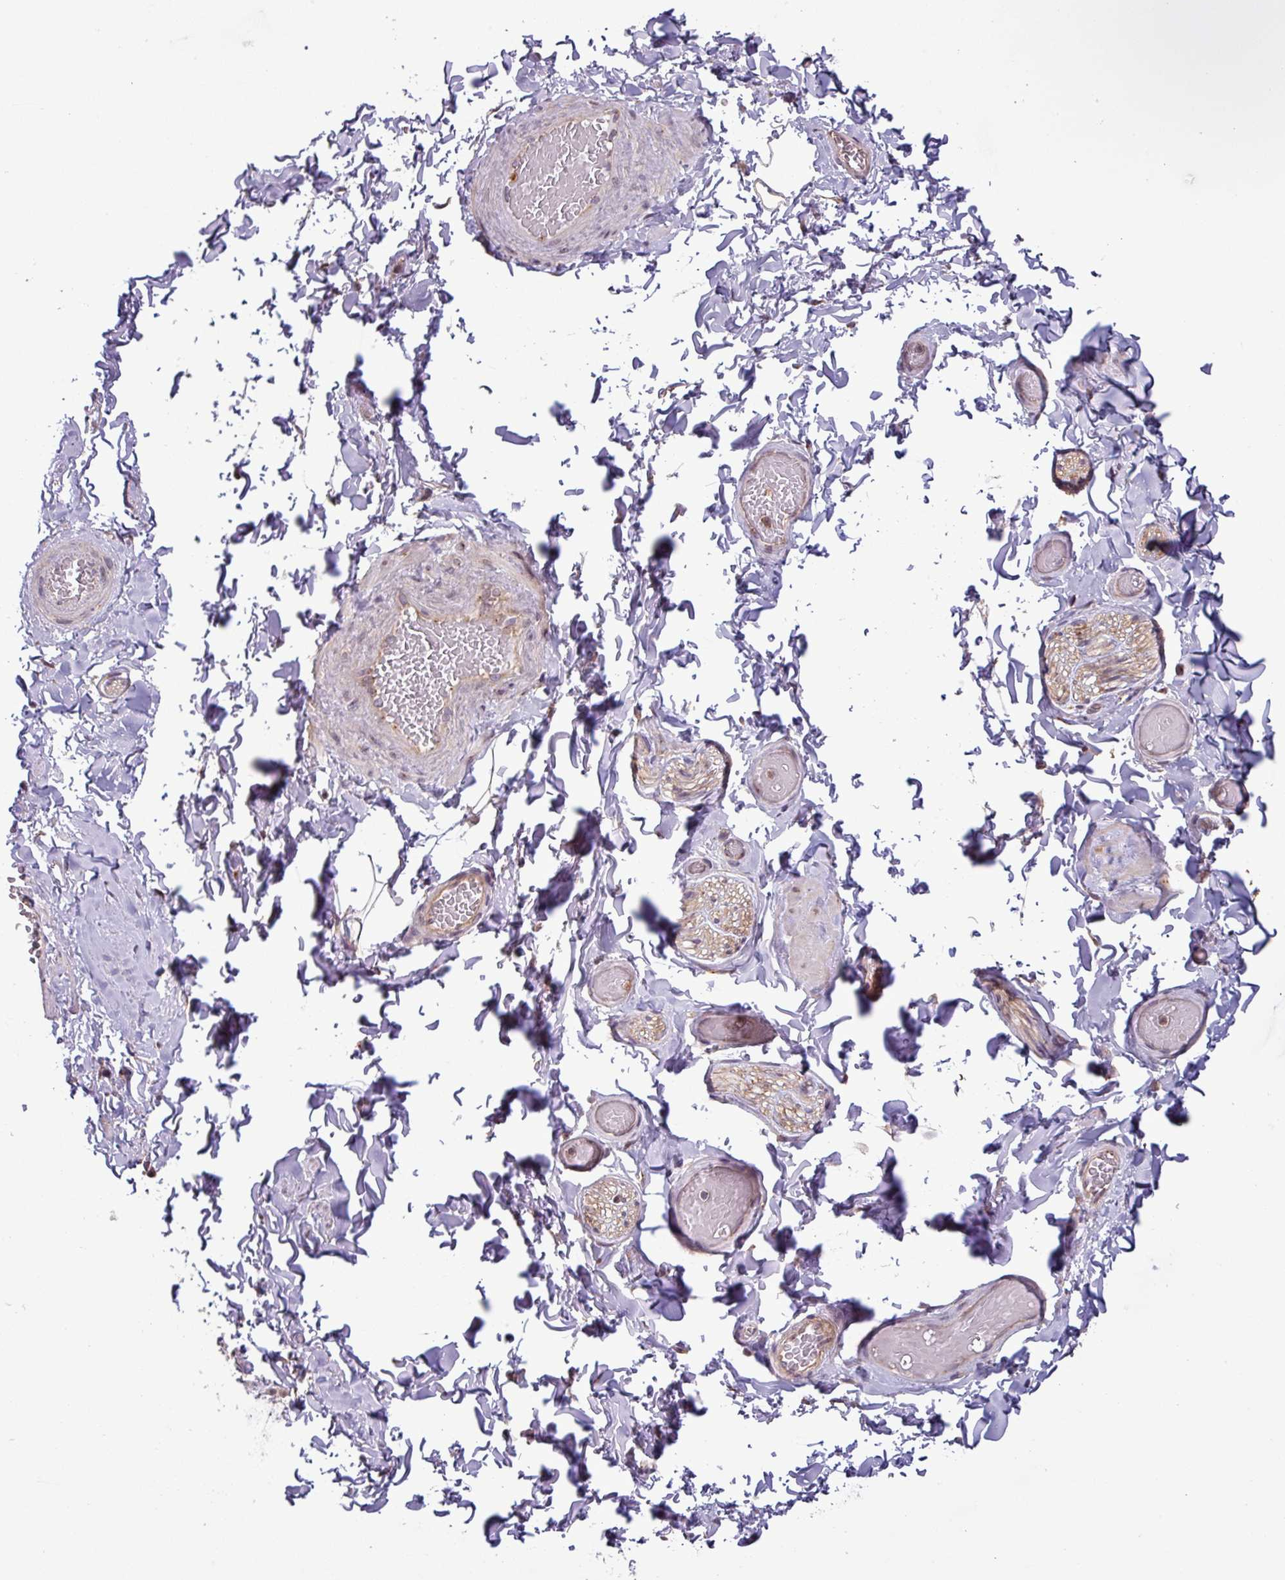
{"staining": {"intensity": "negative", "quantity": "none", "location": "none"}, "tissue": "adipose tissue", "cell_type": "Adipocytes", "image_type": "normal", "snomed": [{"axis": "morphology", "description": "Normal tissue, NOS"}, {"axis": "topography", "description": "Soft tissue"}, {"axis": "topography", "description": "Vascular tissue"}, {"axis": "topography", "description": "Peripheral nerve tissue"}], "caption": "Immunohistochemistry photomicrograph of benign adipose tissue: human adipose tissue stained with DAB exhibits no significant protein positivity in adipocytes.", "gene": "NPFFR1", "patient": {"sex": "male", "age": 32}}